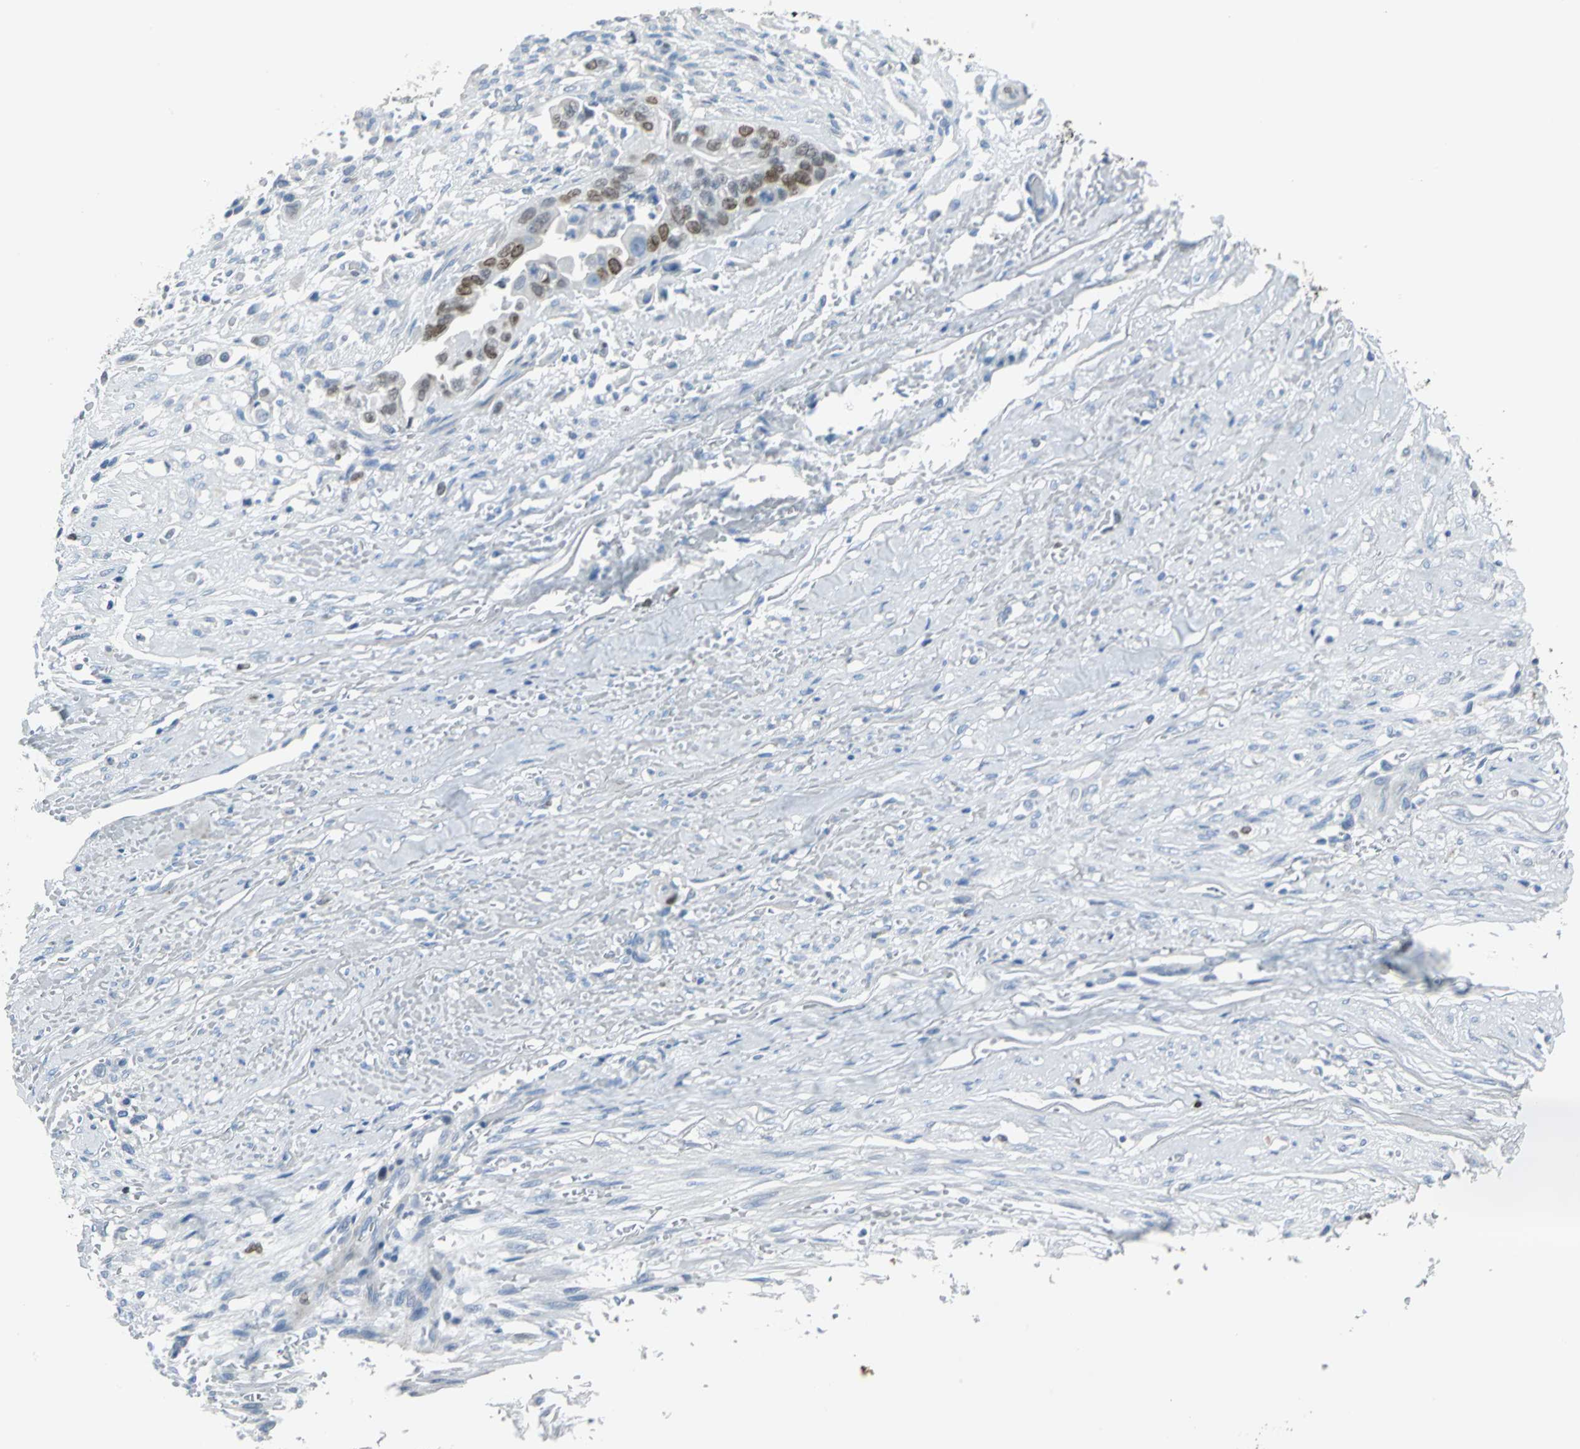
{"staining": {"intensity": "moderate", "quantity": "25%-75%", "location": "nuclear"}, "tissue": "liver cancer", "cell_type": "Tumor cells", "image_type": "cancer", "snomed": [{"axis": "morphology", "description": "Cholangiocarcinoma"}, {"axis": "topography", "description": "Liver"}], "caption": "A histopathology image of human liver cancer (cholangiocarcinoma) stained for a protein reveals moderate nuclear brown staining in tumor cells. The staining was performed using DAB (3,3'-diaminobenzidine) to visualize the protein expression in brown, while the nuclei were stained in blue with hematoxylin (Magnification: 20x).", "gene": "MCM3", "patient": {"sex": "female", "age": 70}}